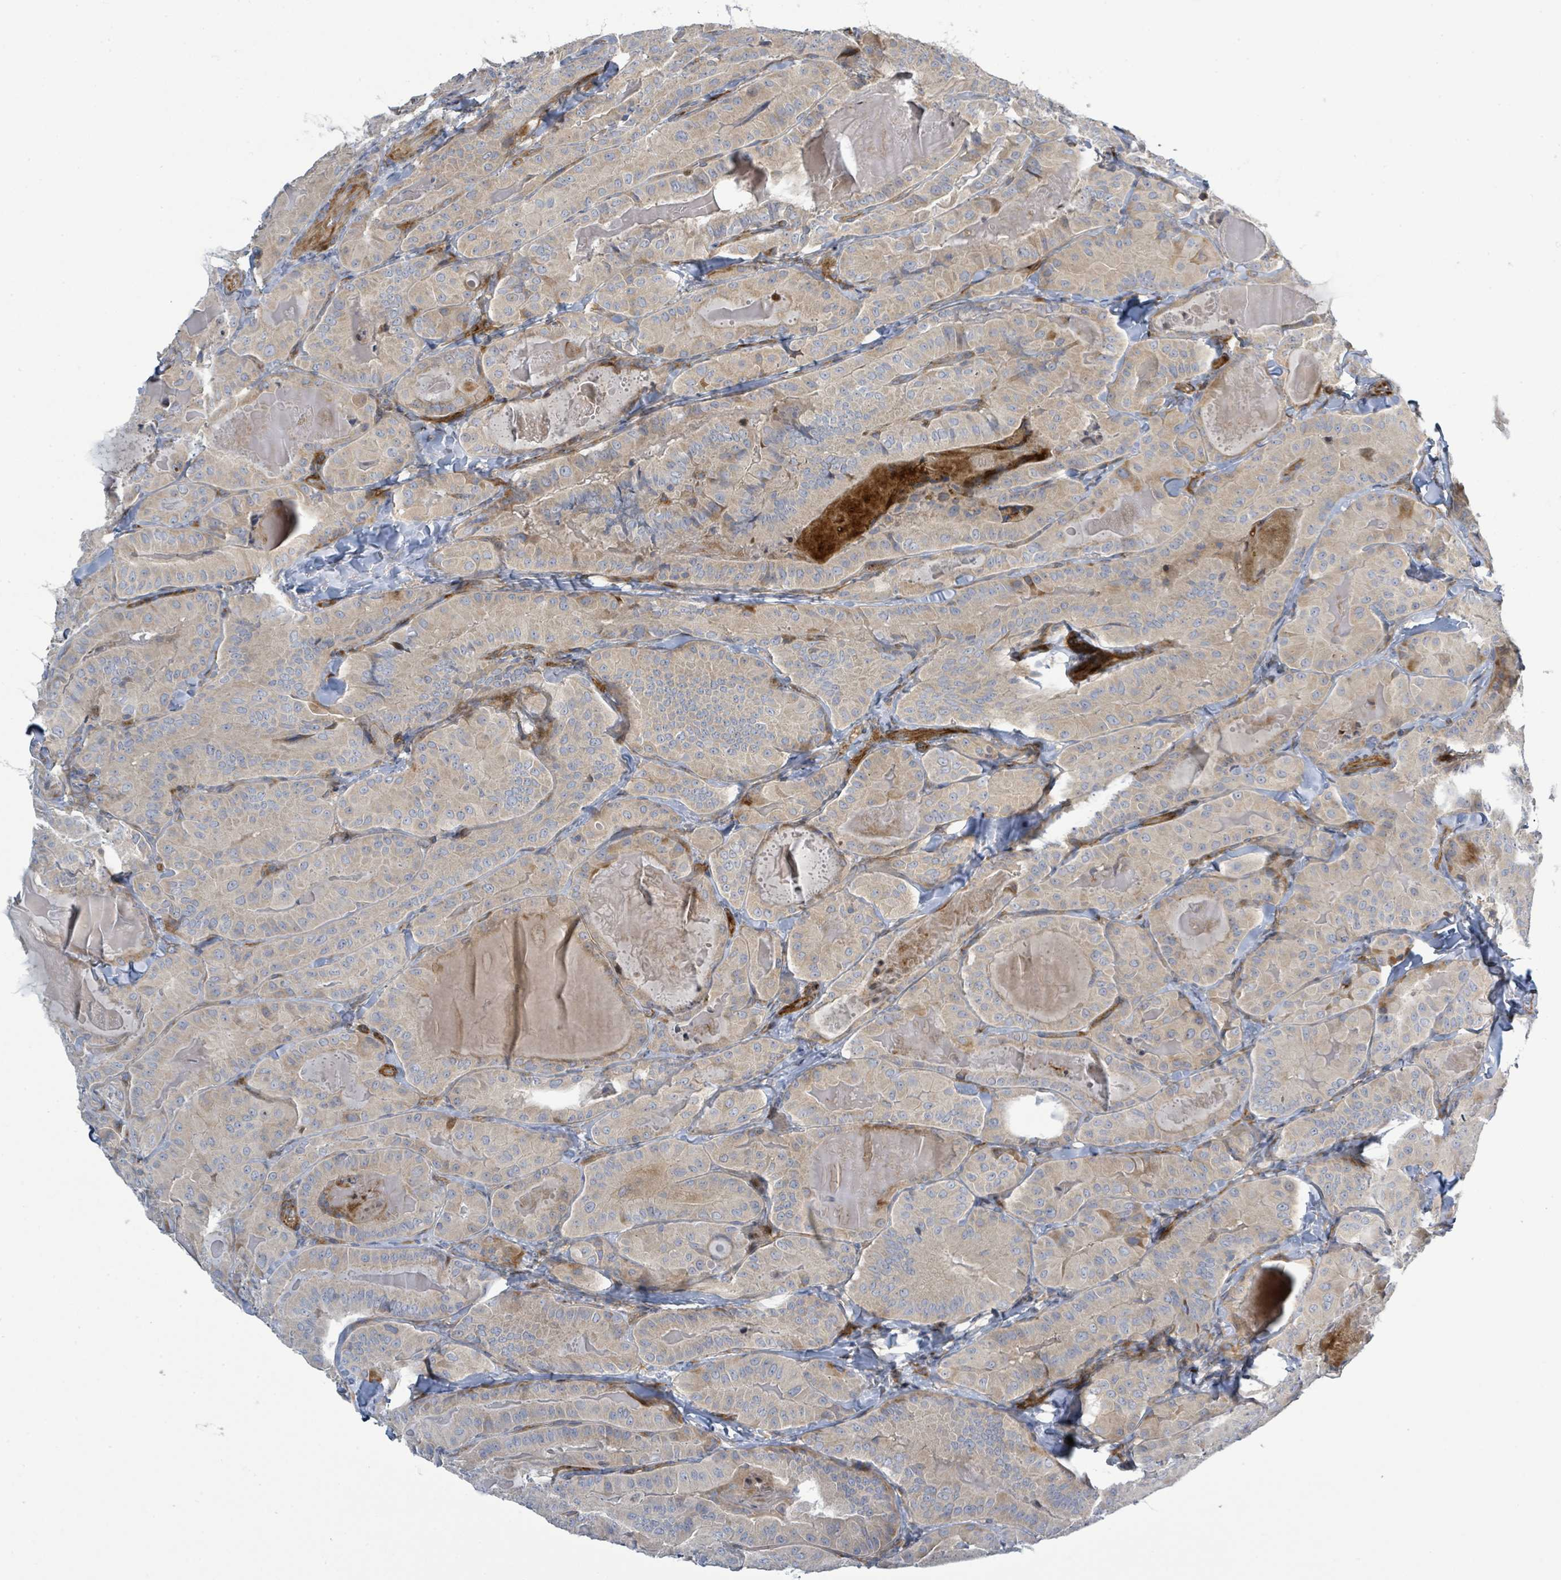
{"staining": {"intensity": "weak", "quantity": ">75%", "location": "cytoplasmic/membranous"}, "tissue": "thyroid cancer", "cell_type": "Tumor cells", "image_type": "cancer", "snomed": [{"axis": "morphology", "description": "Papillary adenocarcinoma, NOS"}, {"axis": "topography", "description": "Thyroid gland"}], "caption": "IHC (DAB) staining of thyroid cancer (papillary adenocarcinoma) demonstrates weak cytoplasmic/membranous protein staining in approximately >75% of tumor cells. (DAB (3,3'-diaminobenzidine) IHC, brown staining for protein, blue staining for nuclei).", "gene": "CFAP210", "patient": {"sex": "female", "age": 68}}